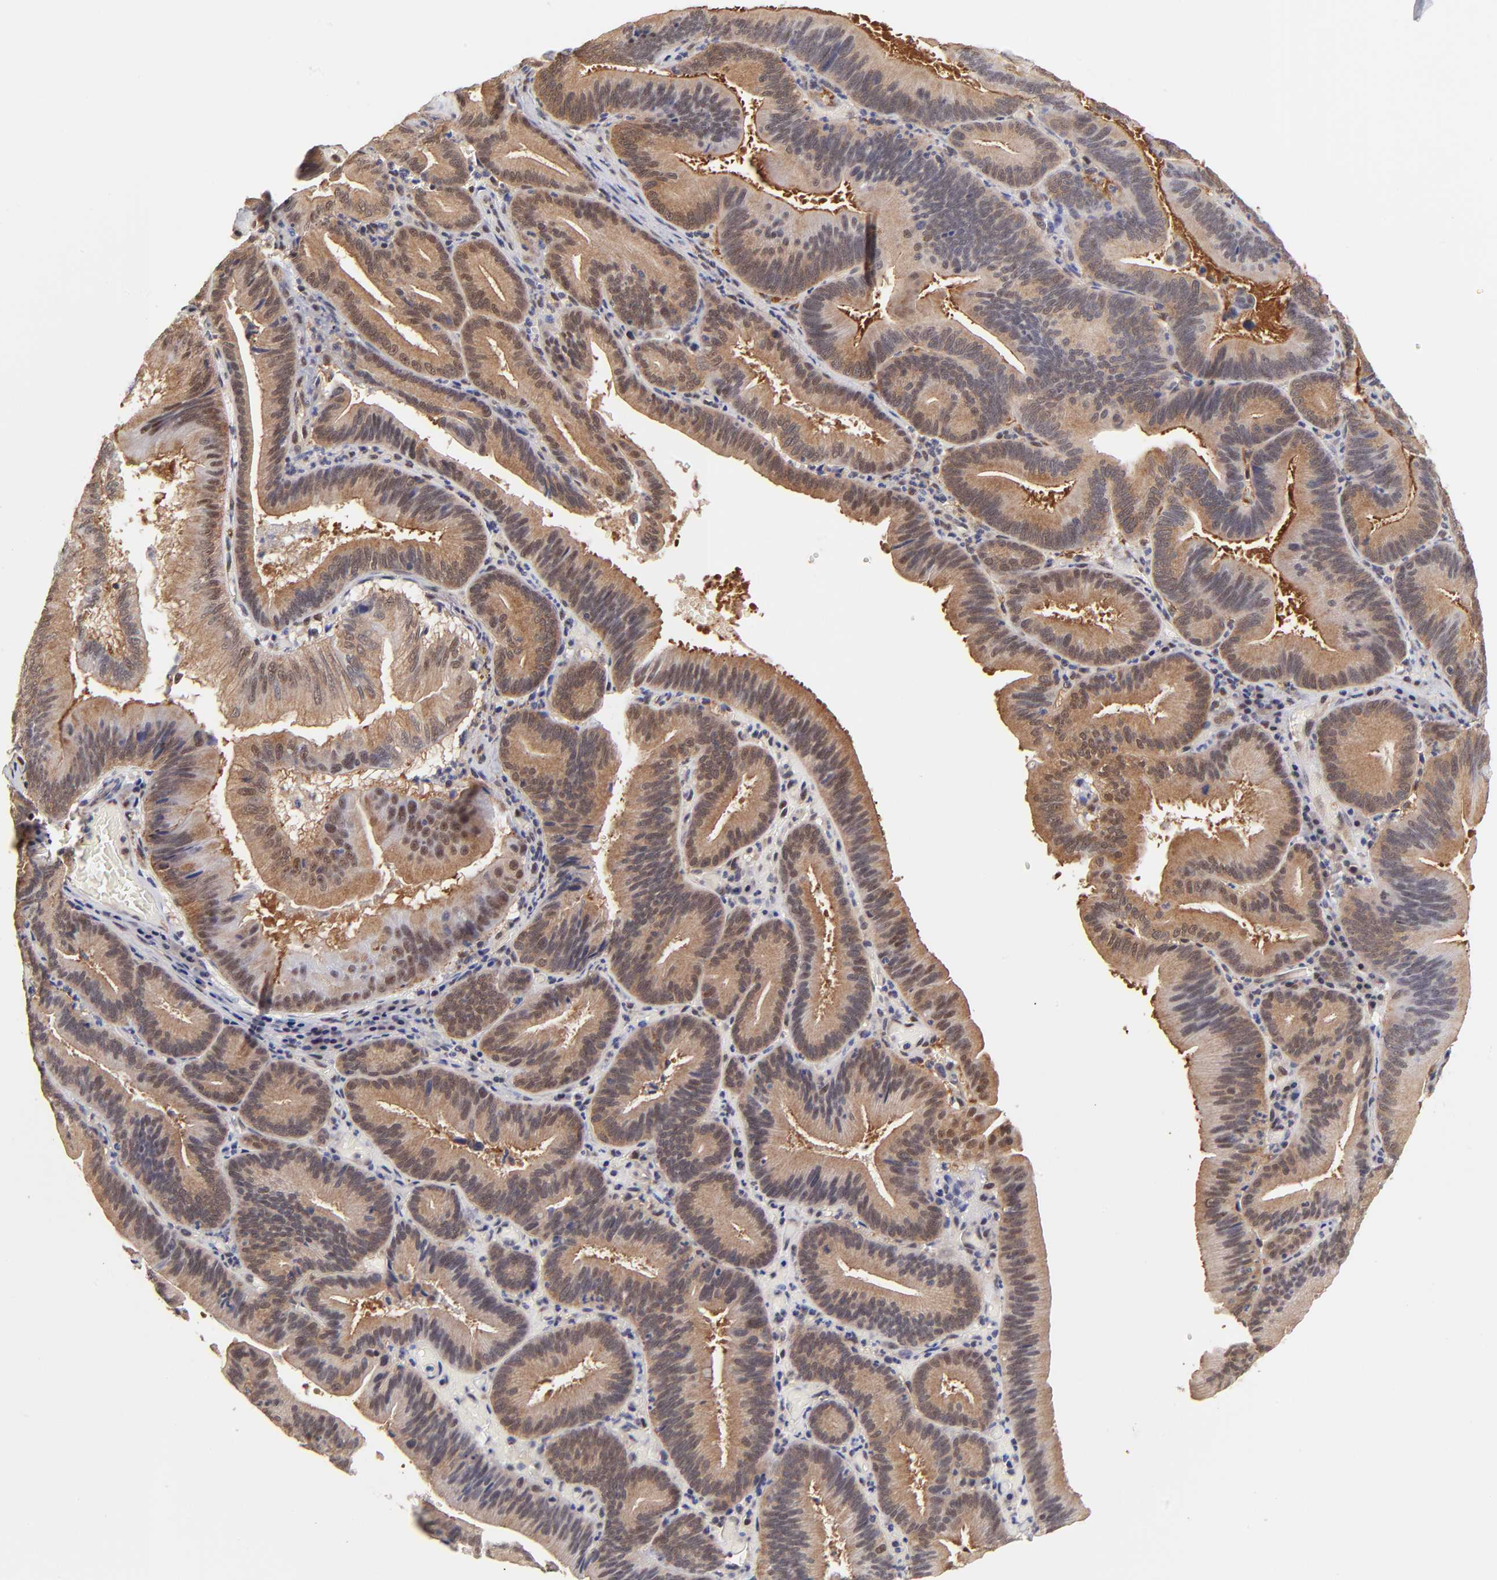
{"staining": {"intensity": "moderate", "quantity": ">75%", "location": "nuclear"}, "tissue": "pancreatic cancer", "cell_type": "Tumor cells", "image_type": "cancer", "snomed": [{"axis": "morphology", "description": "Adenocarcinoma, NOS"}, {"axis": "topography", "description": "Pancreas"}], "caption": "IHC histopathology image of neoplastic tissue: pancreatic adenocarcinoma stained using immunohistochemistry exhibits medium levels of moderate protein expression localized specifically in the nuclear of tumor cells, appearing as a nuclear brown color.", "gene": "PSMC4", "patient": {"sex": "male", "age": 82}}